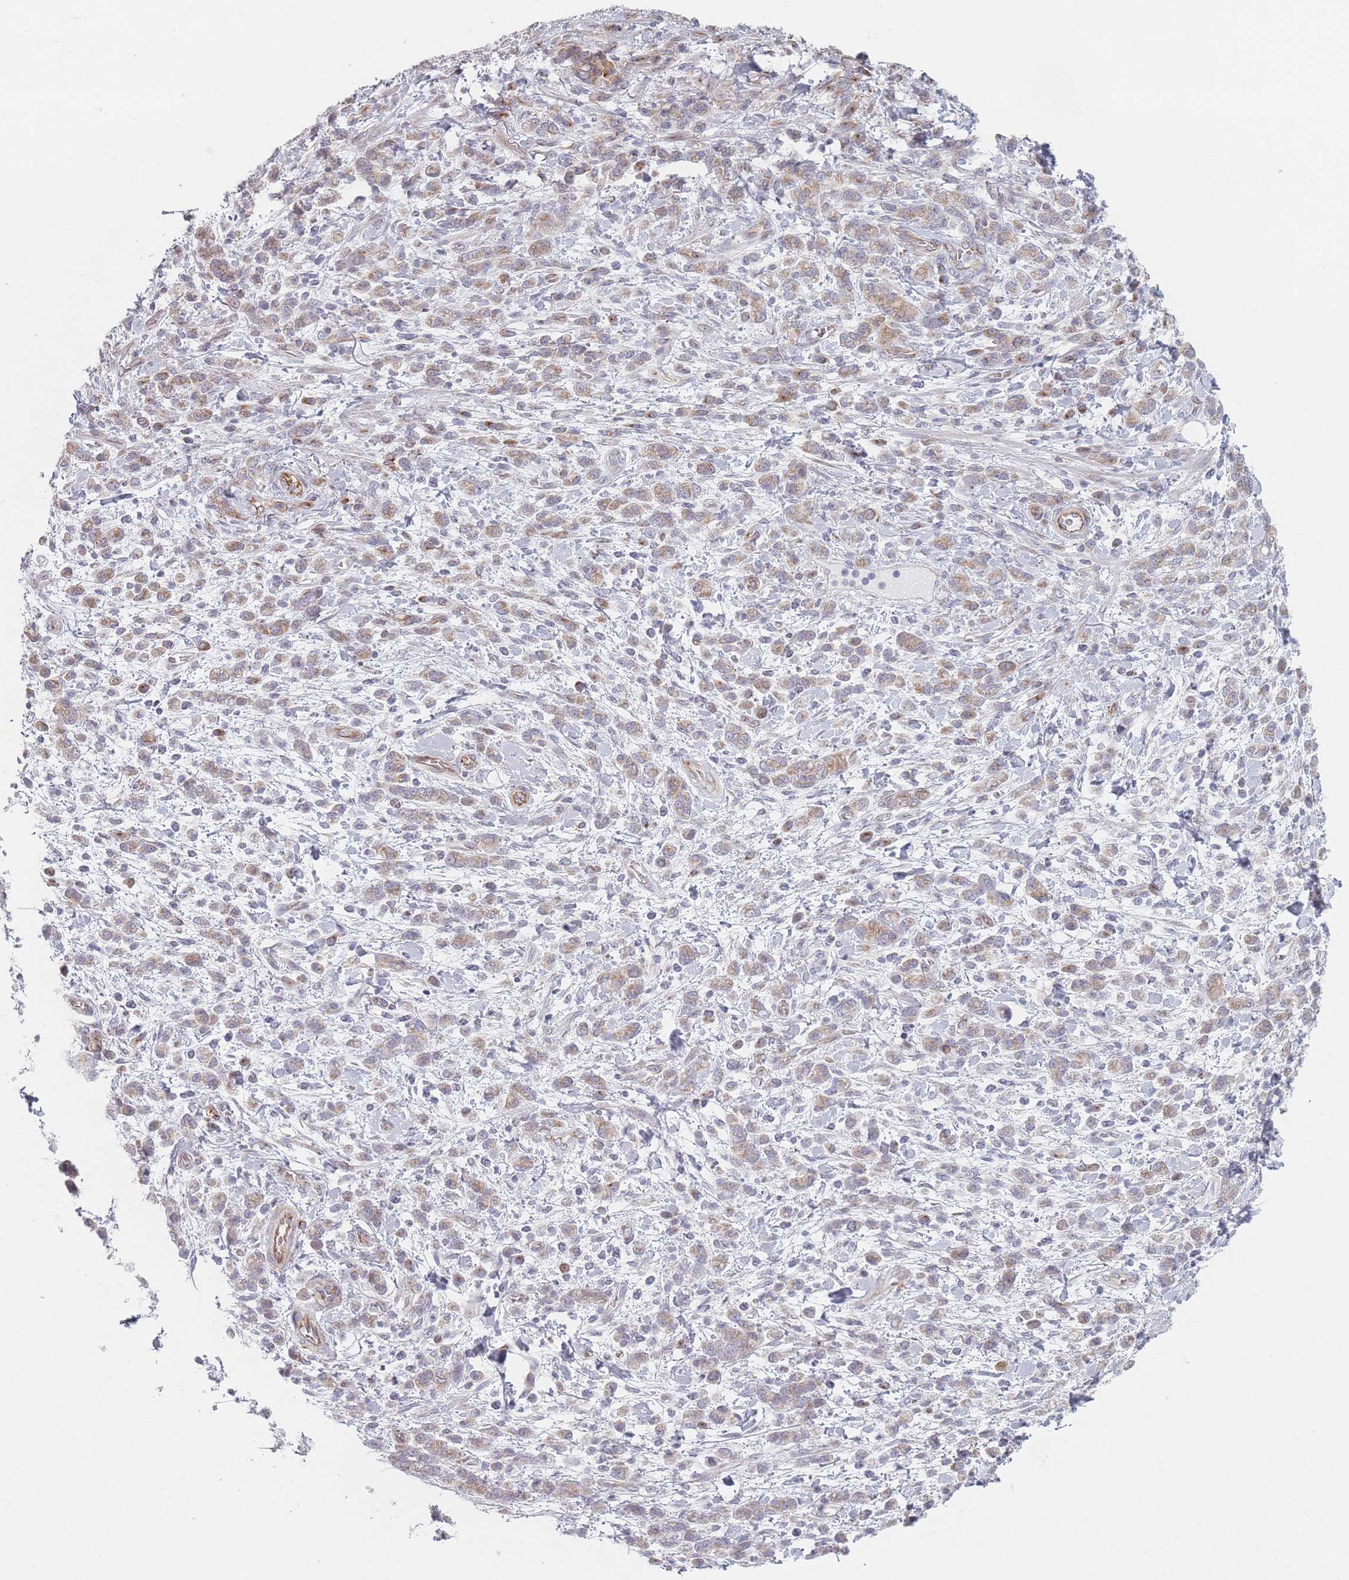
{"staining": {"intensity": "moderate", "quantity": ">75%", "location": "cytoplasmic/membranous"}, "tissue": "stomach cancer", "cell_type": "Tumor cells", "image_type": "cancer", "snomed": [{"axis": "morphology", "description": "Adenocarcinoma, NOS"}, {"axis": "topography", "description": "Stomach"}], "caption": "Tumor cells reveal medium levels of moderate cytoplasmic/membranous positivity in about >75% of cells in stomach adenocarcinoma.", "gene": "RNF4", "patient": {"sex": "male", "age": 77}}